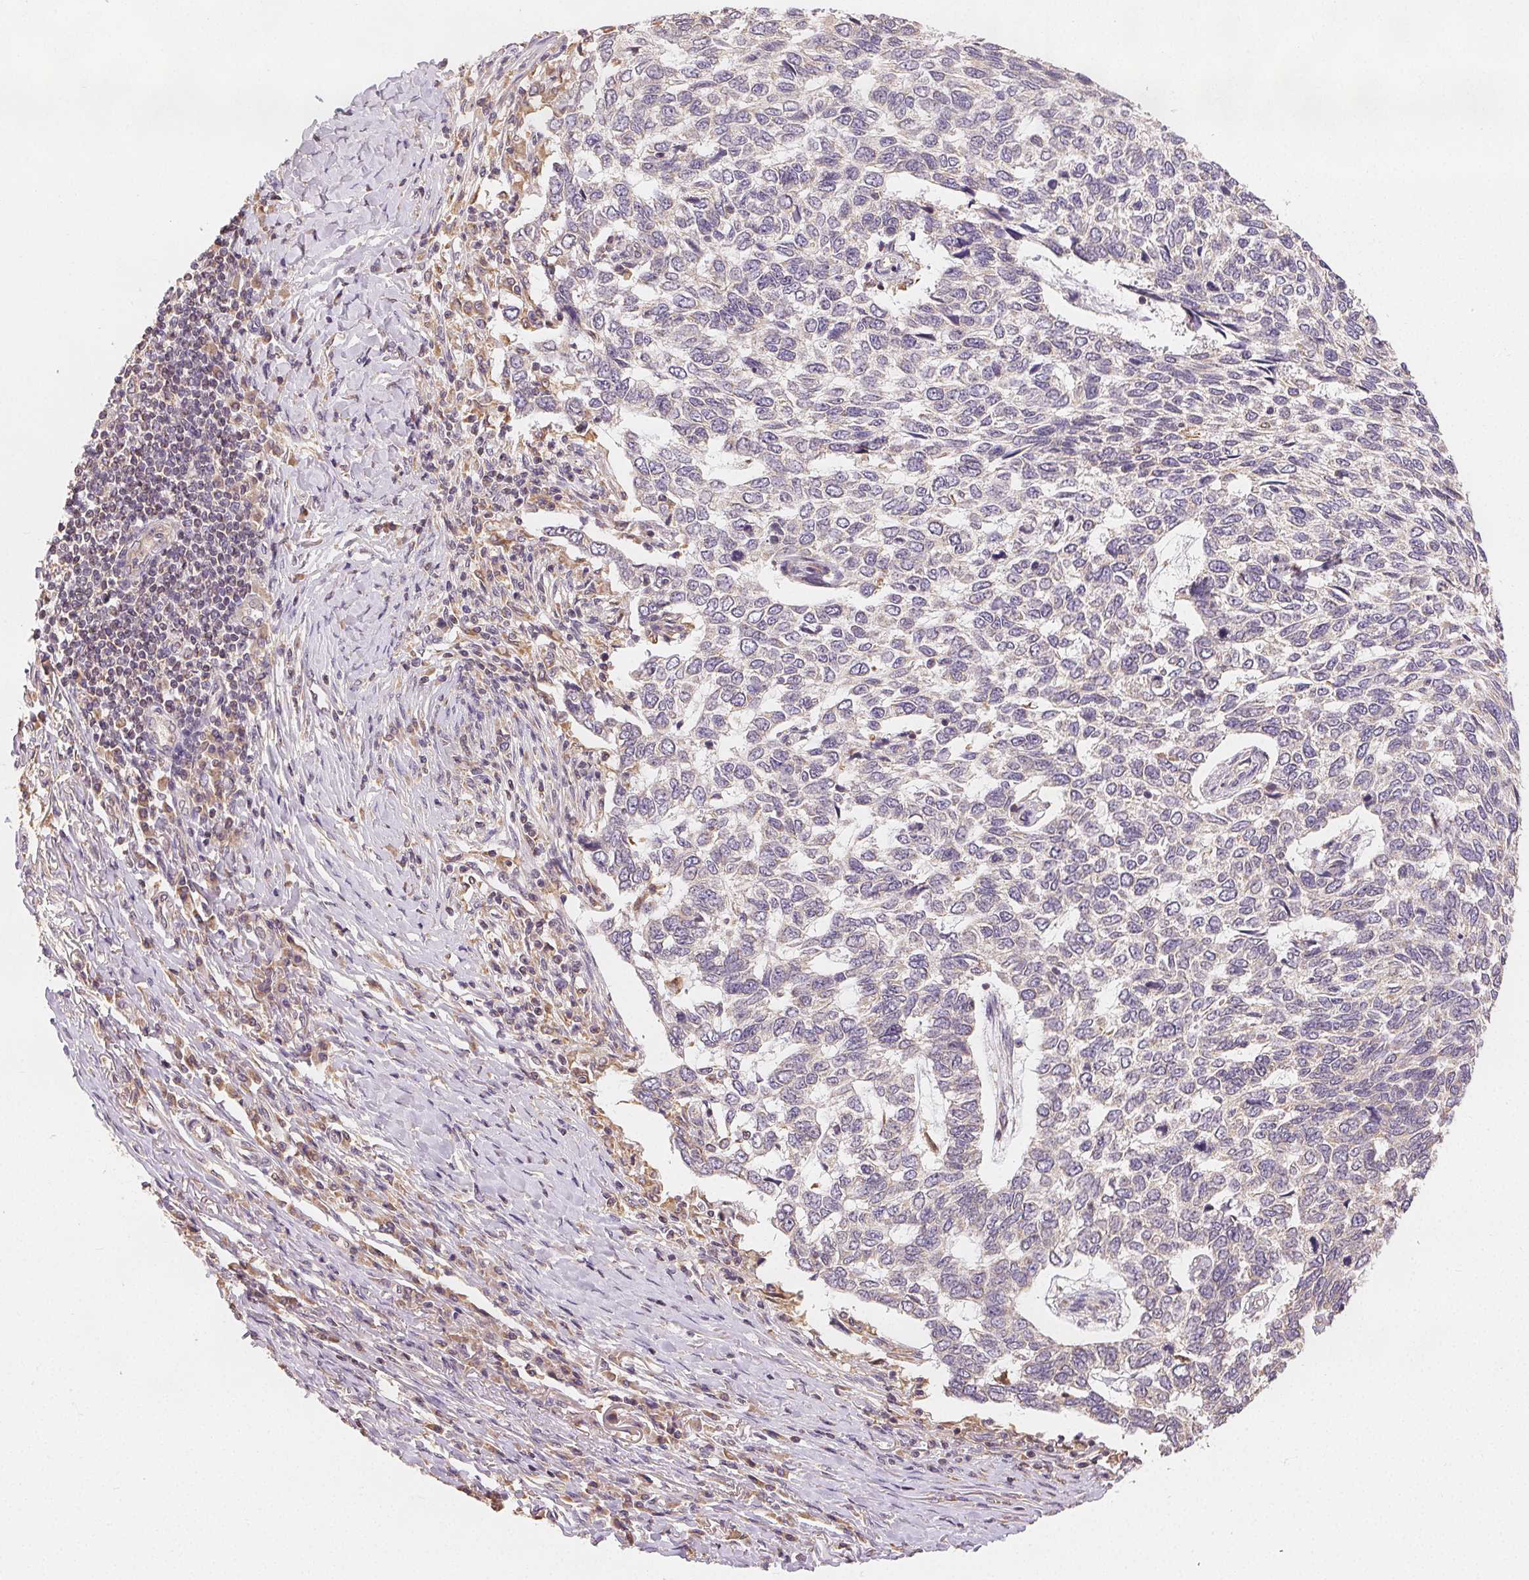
{"staining": {"intensity": "negative", "quantity": "none", "location": "none"}, "tissue": "skin cancer", "cell_type": "Tumor cells", "image_type": "cancer", "snomed": [{"axis": "morphology", "description": "Basal cell carcinoma"}, {"axis": "topography", "description": "Skin"}], "caption": "Immunohistochemistry (IHC) of human skin cancer (basal cell carcinoma) demonstrates no expression in tumor cells. (DAB (3,3'-diaminobenzidine) immunohistochemistry (IHC) visualized using brightfield microscopy, high magnification).", "gene": "SEZ6L2", "patient": {"sex": "female", "age": 65}}